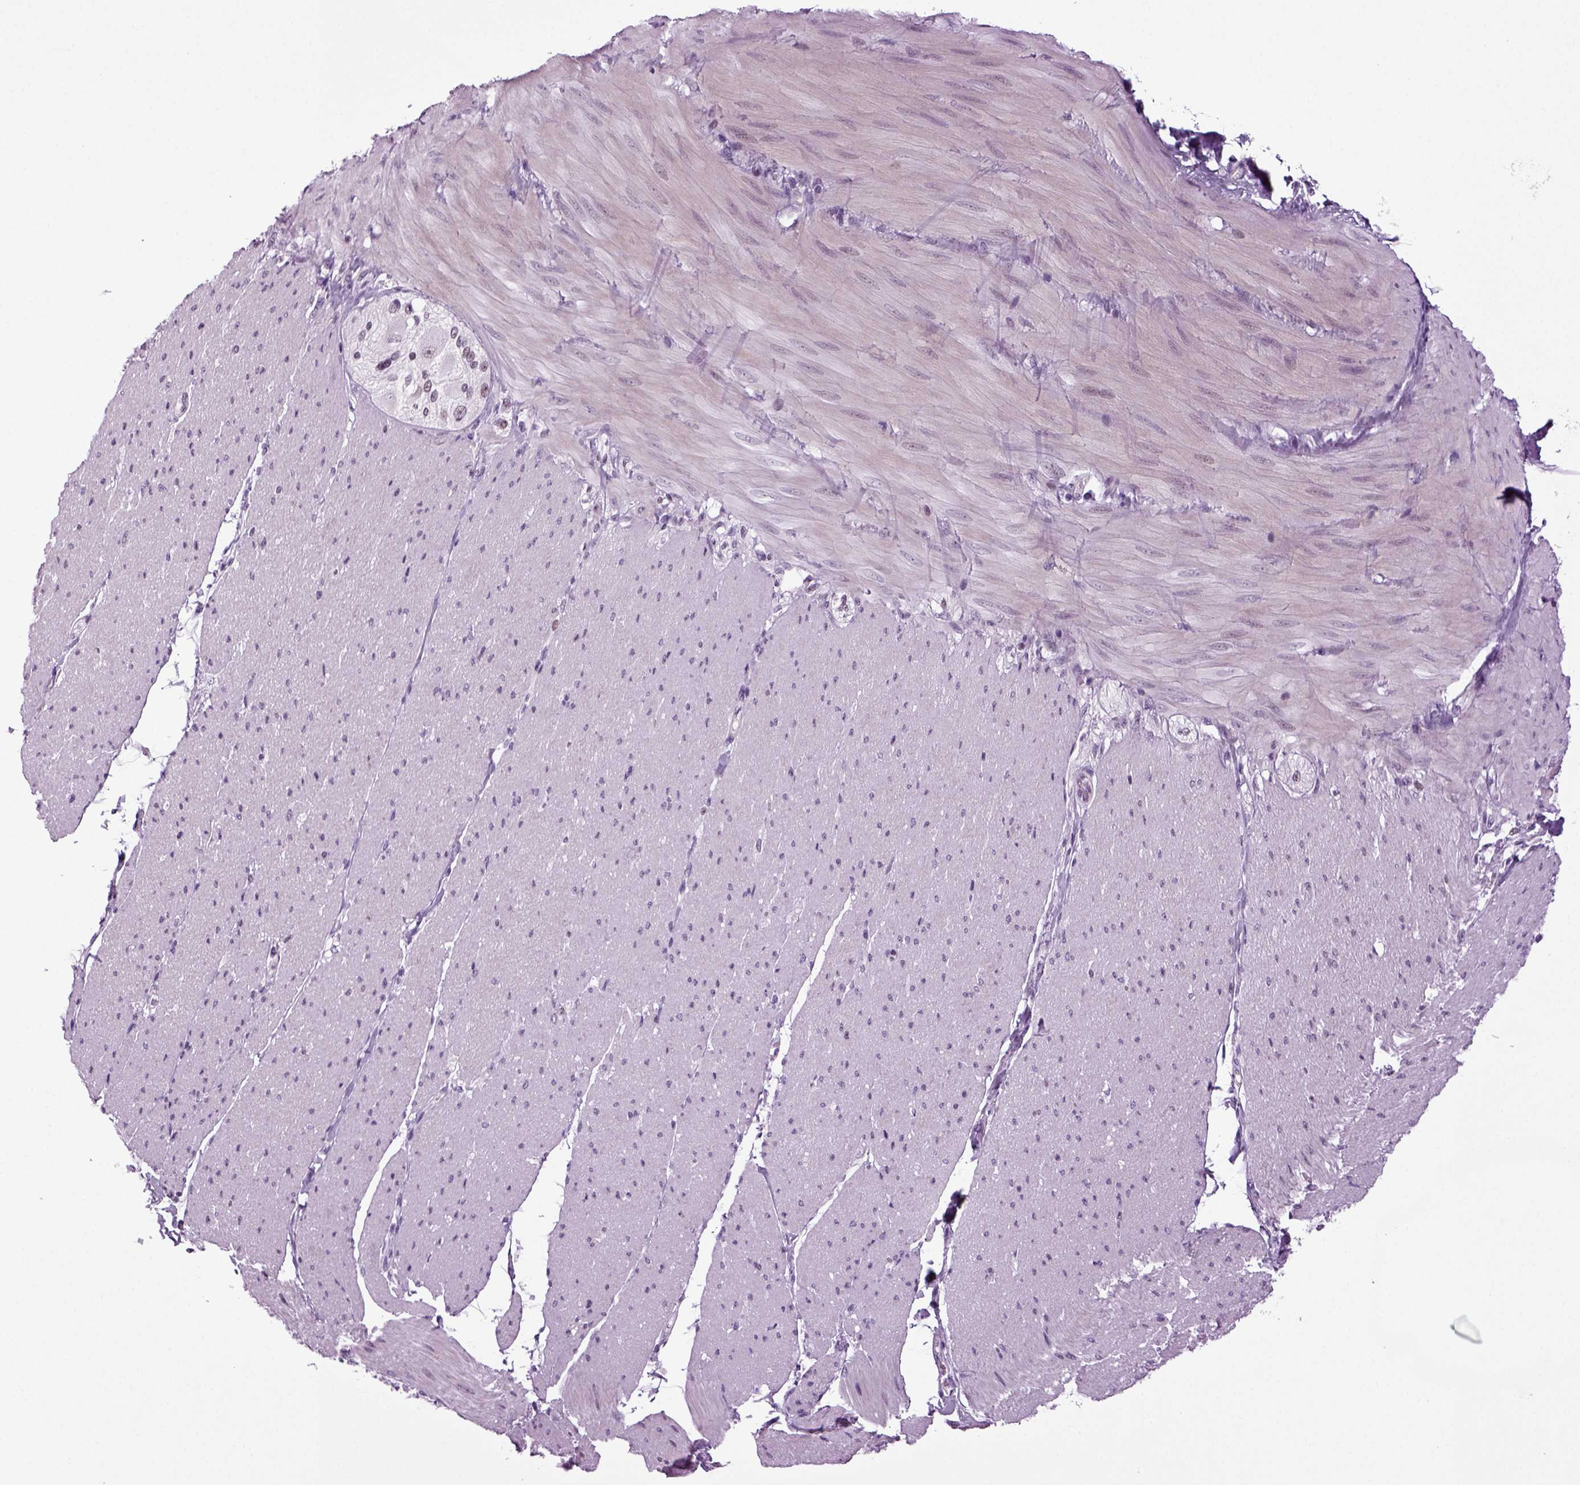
{"staining": {"intensity": "negative", "quantity": "none", "location": "none"}, "tissue": "adipose tissue", "cell_type": "Adipocytes", "image_type": "normal", "snomed": [{"axis": "morphology", "description": "Normal tissue, NOS"}, {"axis": "topography", "description": "Smooth muscle"}, {"axis": "topography", "description": "Duodenum"}, {"axis": "topography", "description": "Peripheral nerve tissue"}], "caption": "High magnification brightfield microscopy of unremarkable adipose tissue stained with DAB (brown) and counterstained with hematoxylin (blue): adipocytes show no significant expression. Nuclei are stained in blue.", "gene": "RFX3", "patient": {"sex": "female", "age": 61}}